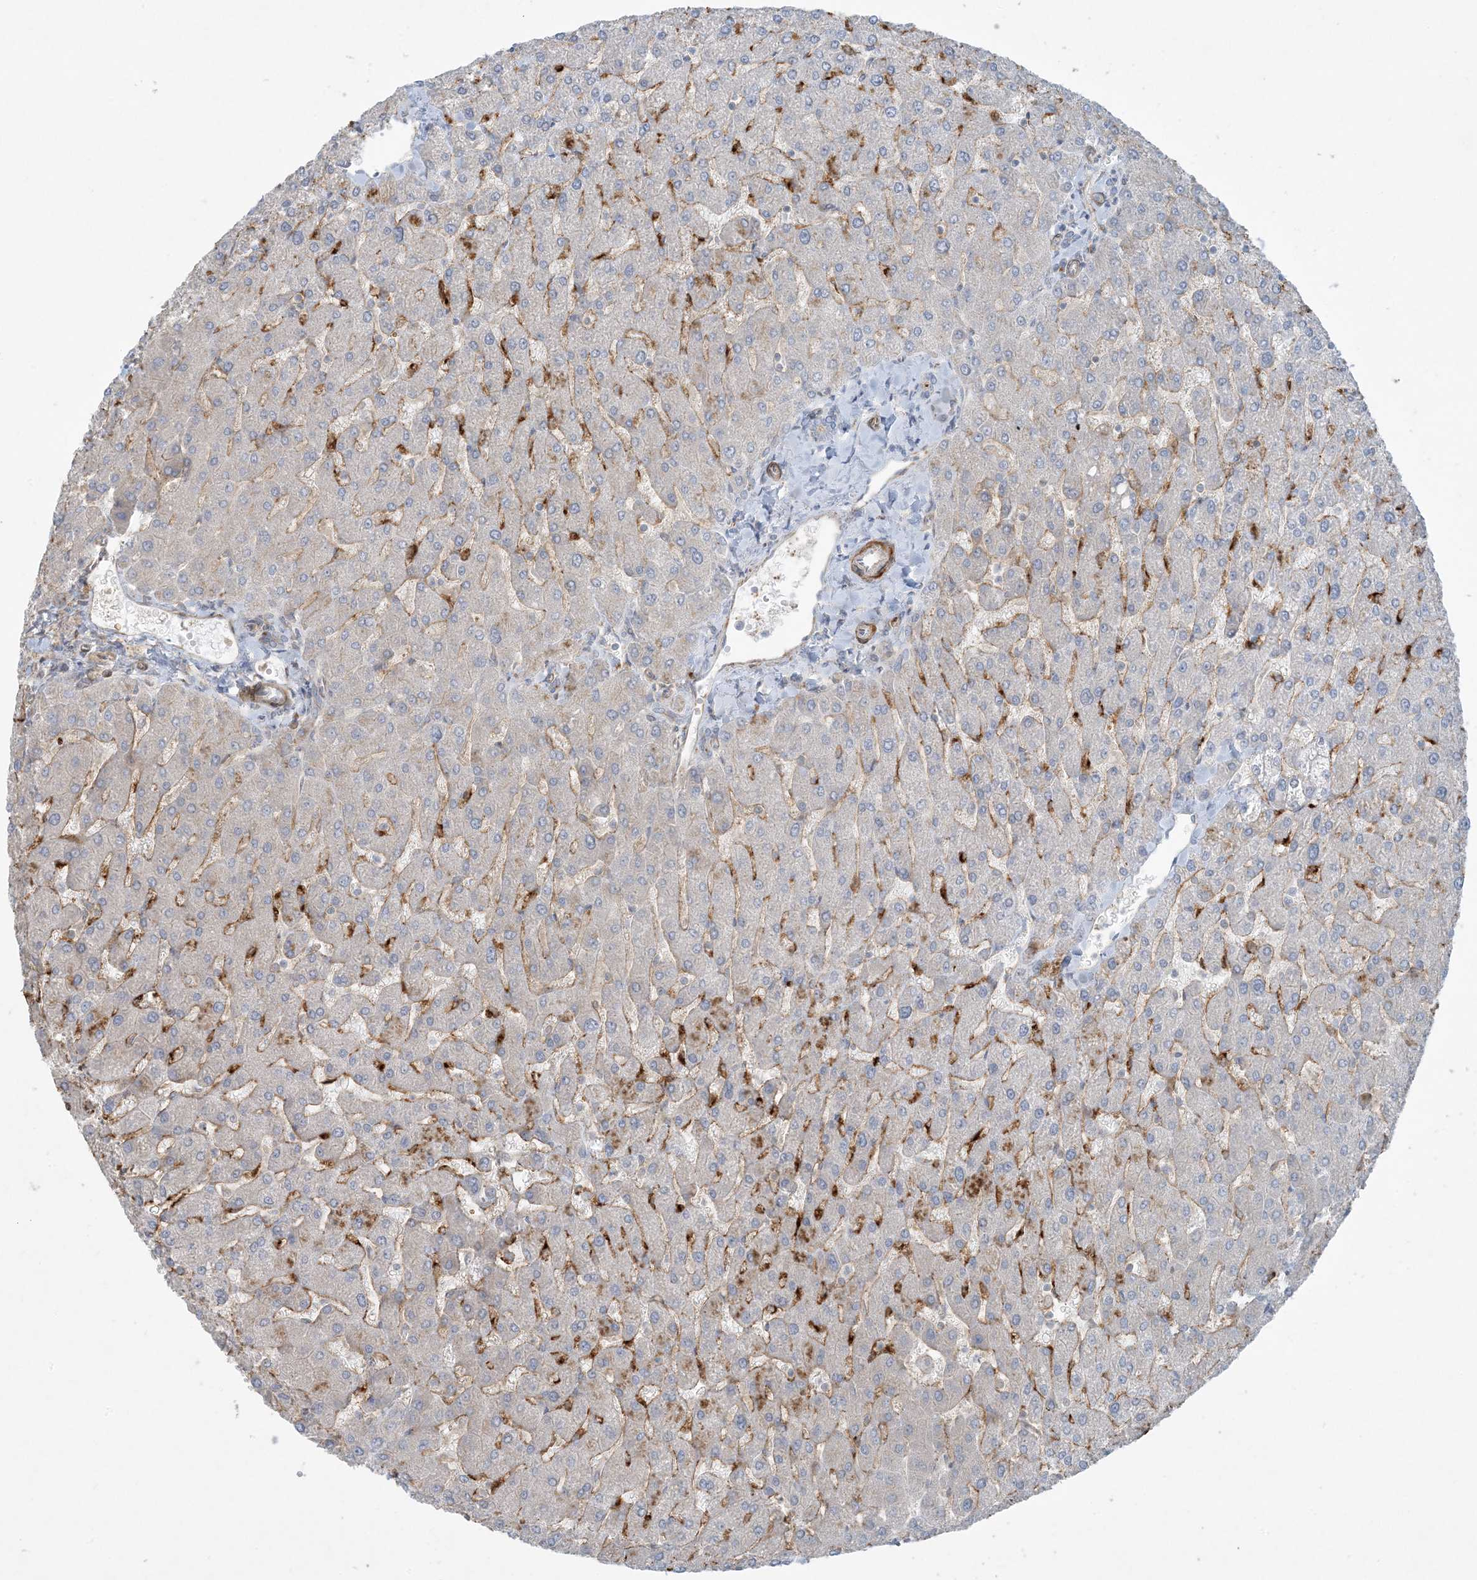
{"staining": {"intensity": "negative", "quantity": "none", "location": "none"}, "tissue": "liver", "cell_type": "Cholangiocytes", "image_type": "normal", "snomed": [{"axis": "morphology", "description": "Normal tissue, NOS"}, {"axis": "topography", "description": "Liver"}], "caption": "A photomicrograph of human liver is negative for staining in cholangiocytes. (DAB (3,3'-diaminobenzidine) IHC with hematoxylin counter stain).", "gene": "PIK3R4", "patient": {"sex": "male", "age": 55}}